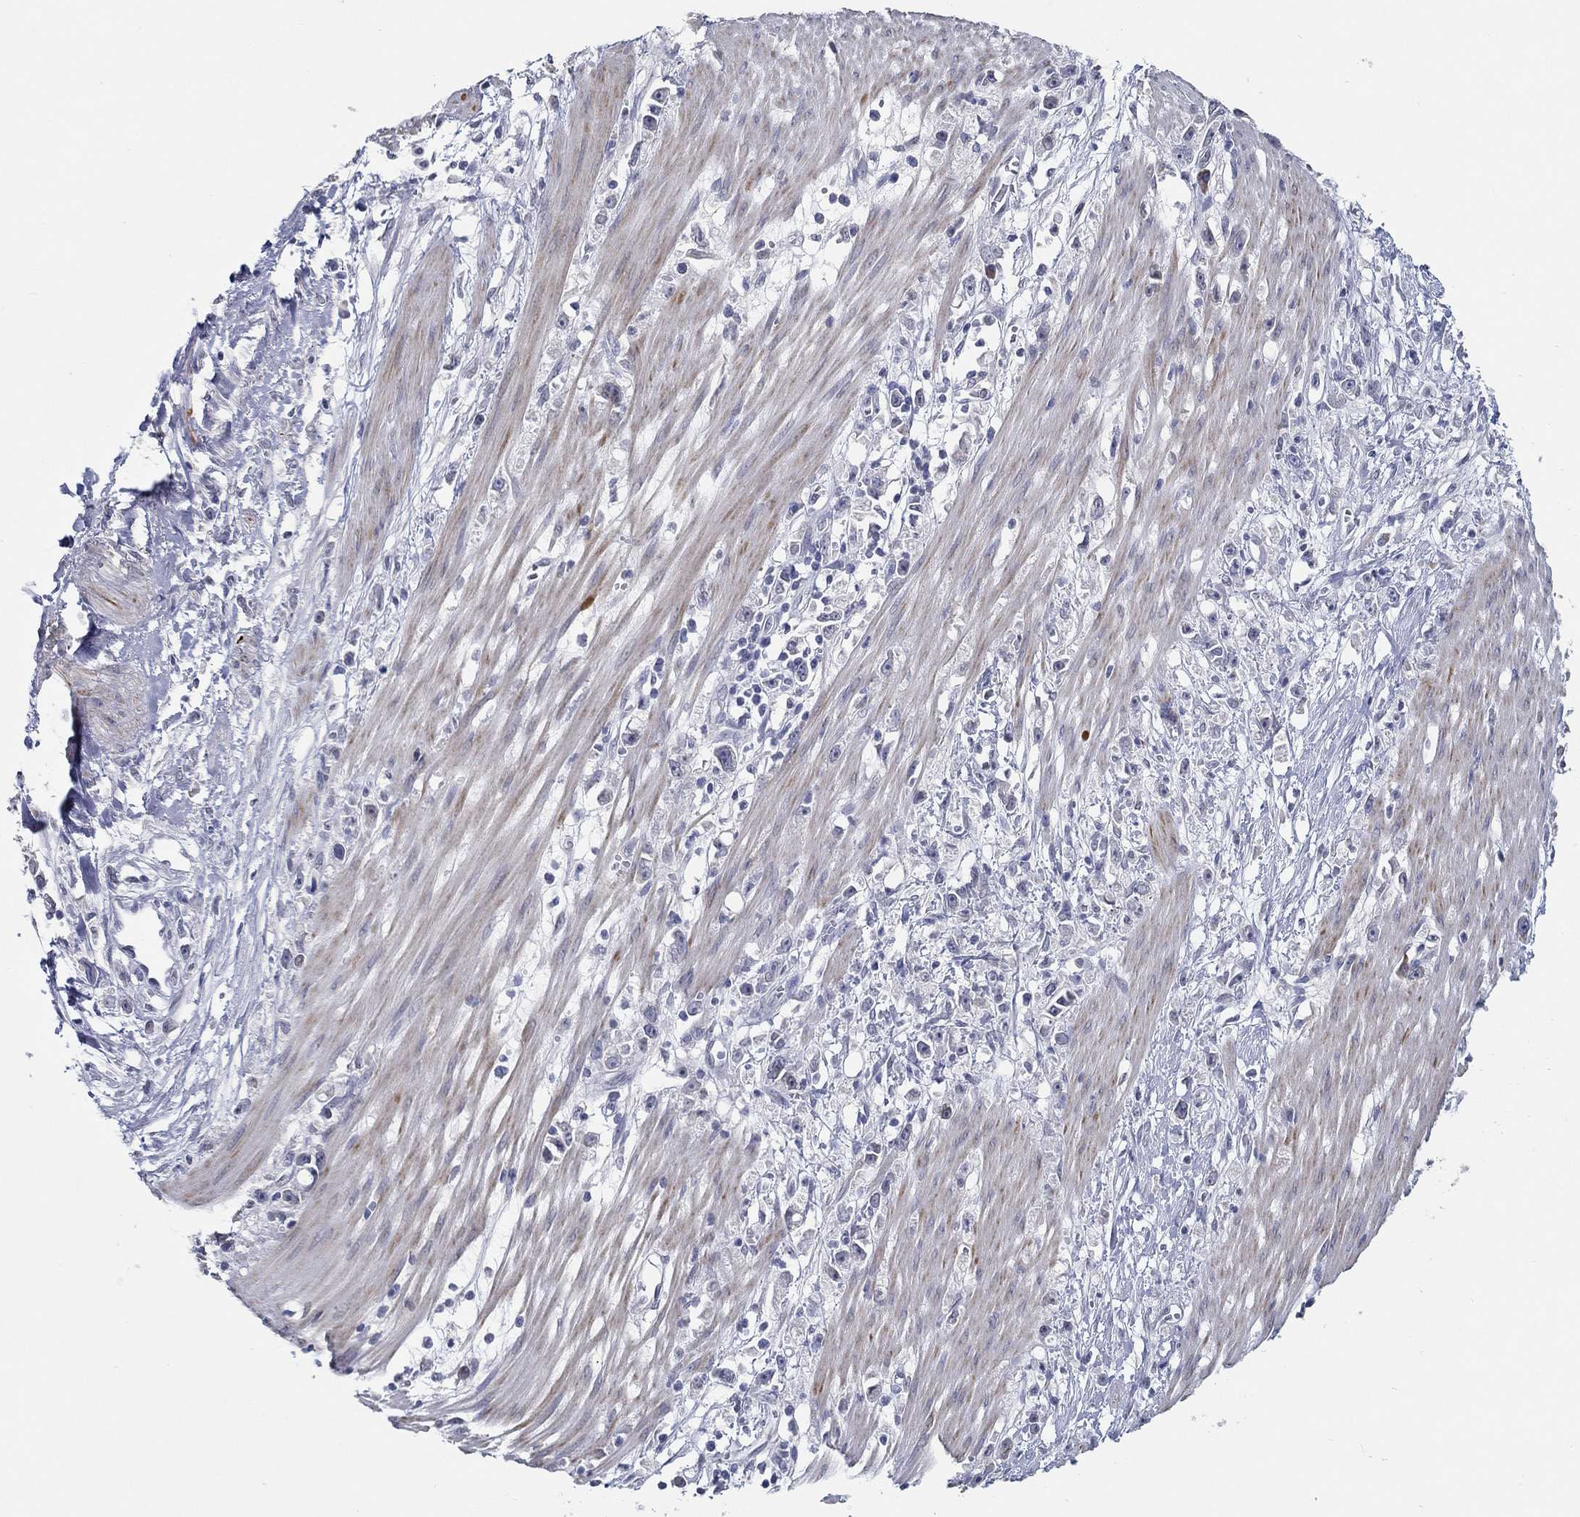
{"staining": {"intensity": "negative", "quantity": "none", "location": "none"}, "tissue": "stomach cancer", "cell_type": "Tumor cells", "image_type": "cancer", "snomed": [{"axis": "morphology", "description": "Adenocarcinoma, NOS"}, {"axis": "topography", "description": "Stomach"}], "caption": "Immunohistochemistry of human stomach cancer demonstrates no expression in tumor cells. (DAB (3,3'-diaminobenzidine) immunohistochemistry (IHC), high magnification).", "gene": "NUP155", "patient": {"sex": "female", "age": 59}}